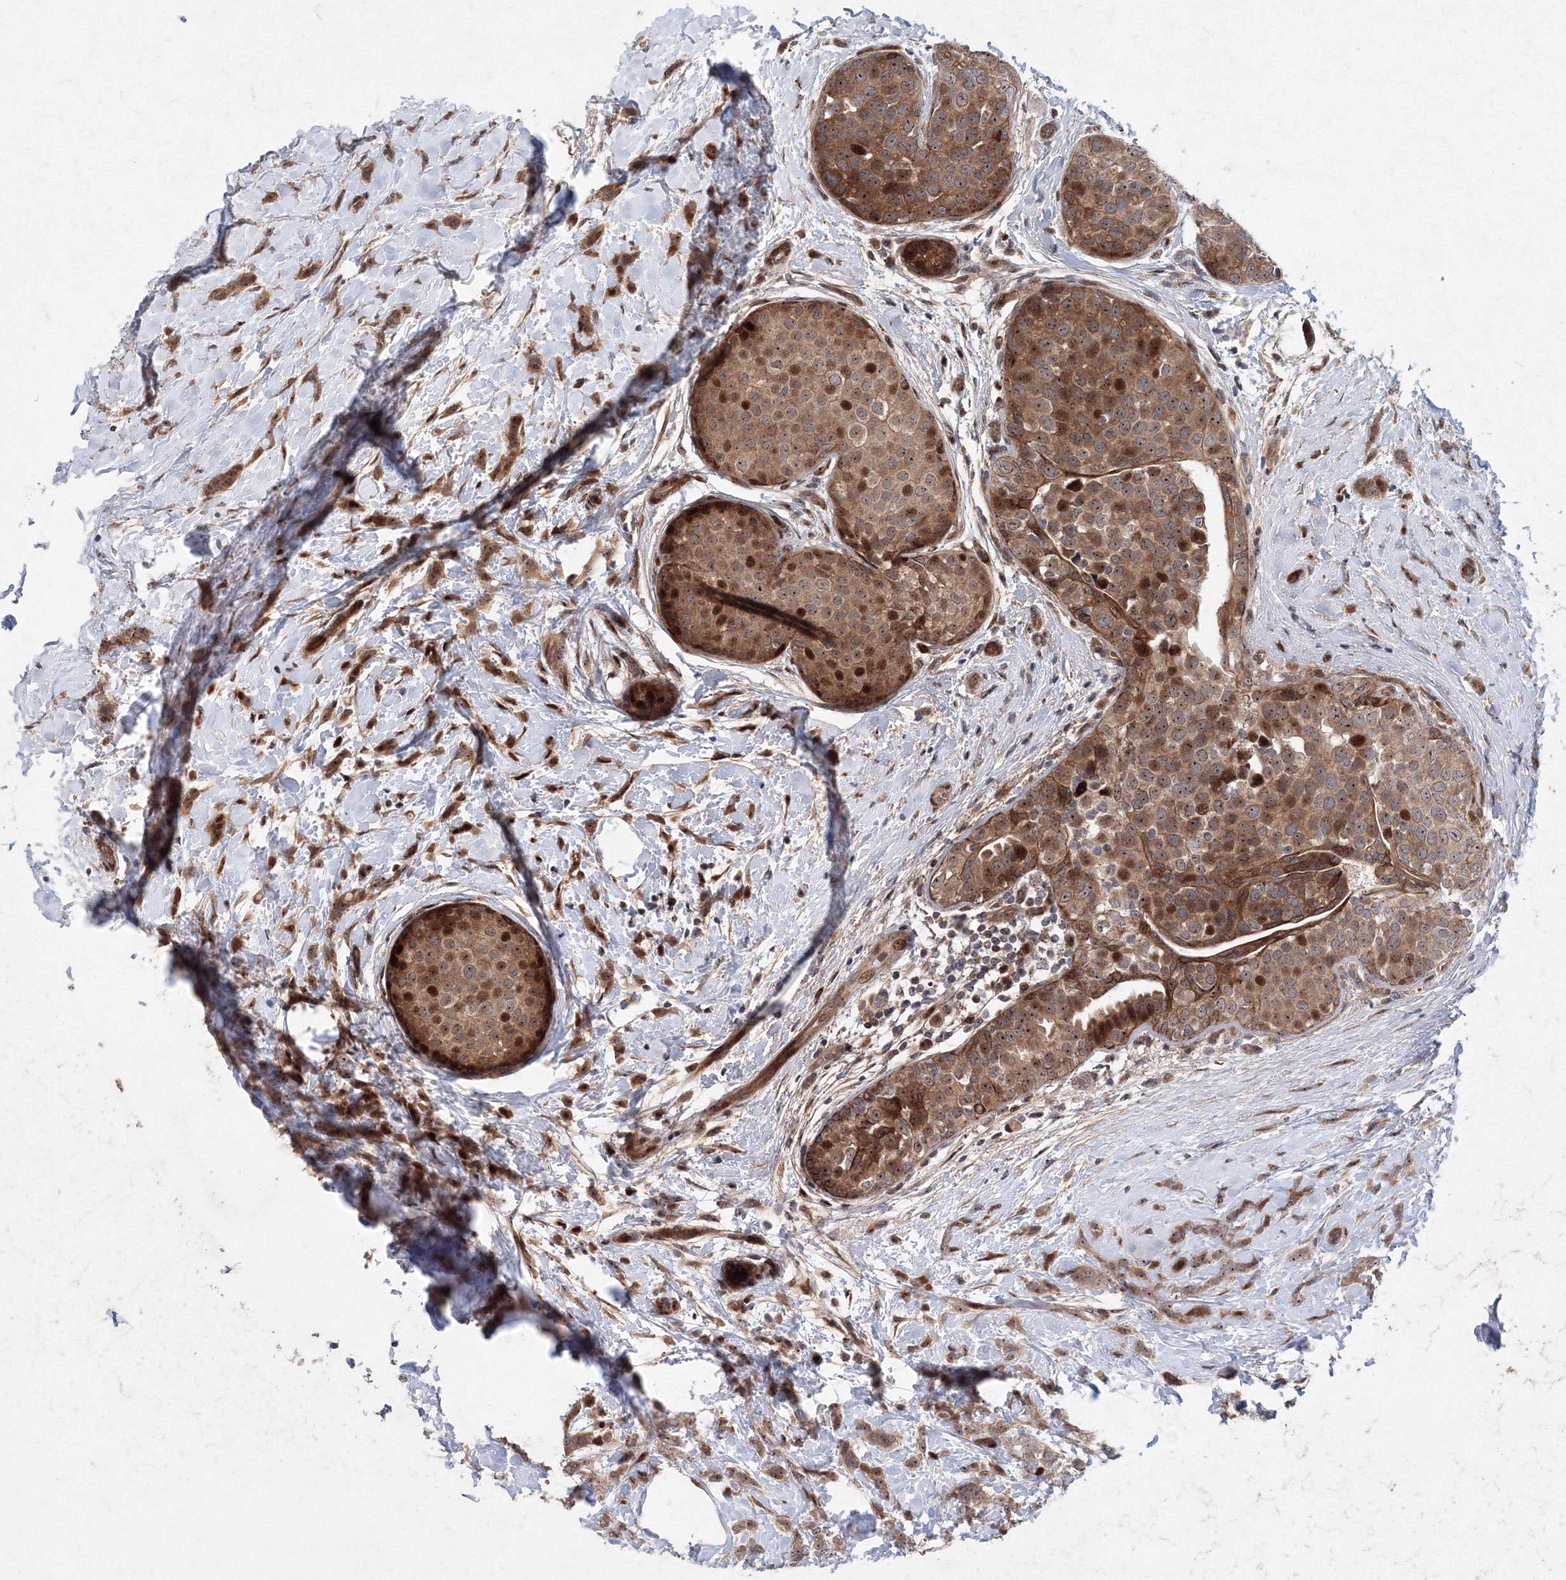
{"staining": {"intensity": "strong", "quantity": "25%-75%", "location": "cytoplasmic/membranous,nuclear"}, "tissue": "breast cancer", "cell_type": "Tumor cells", "image_type": "cancer", "snomed": [{"axis": "morphology", "description": "Lobular carcinoma, in situ"}, {"axis": "morphology", "description": "Lobular carcinoma"}, {"axis": "topography", "description": "Breast"}], "caption": "Strong cytoplasmic/membranous and nuclear protein staining is seen in about 25%-75% of tumor cells in breast lobular carcinoma.", "gene": "ANKAR", "patient": {"sex": "female", "age": 41}}